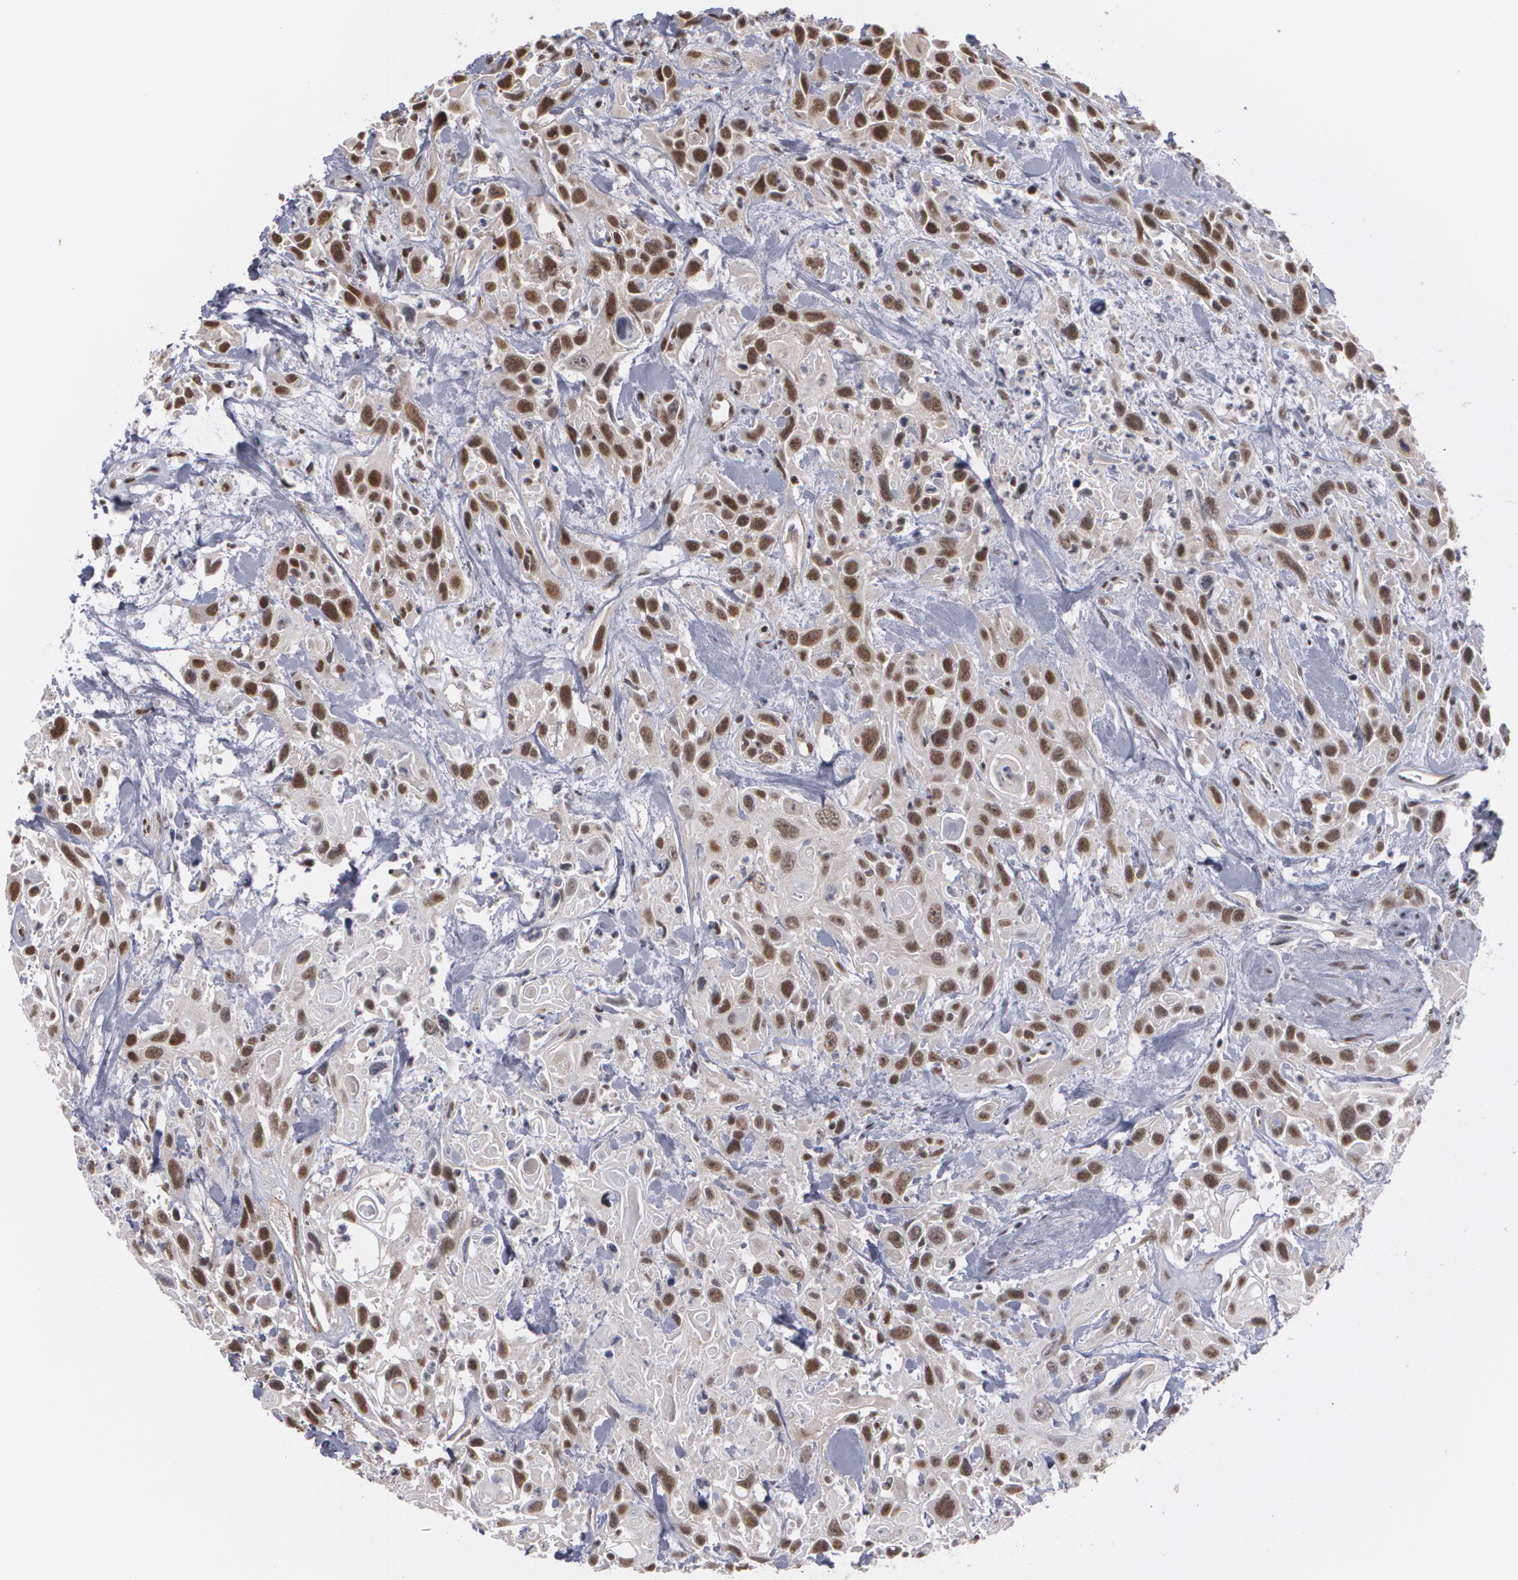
{"staining": {"intensity": "strong", "quantity": ">75%", "location": "nuclear"}, "tissue": "urothelial cancer", "cell_type": "Tumor cells", "image_type": "cancer", "snomed": [{"axis": "morphology", "description": "Urothelial carcinoma, High grade"}, {"axis": "topography", "description": "Urinary bladder"}], "caption": "Urothelial cancer stained for a protein displays strong nuclear positivity in tumor cells. (DAB (3,3'-diaminobenzidine) = brown stain, brightfield microscopy at high magnification).", "gene": "ZNF75A", "patient": {"sex": "female", "age": 84}}